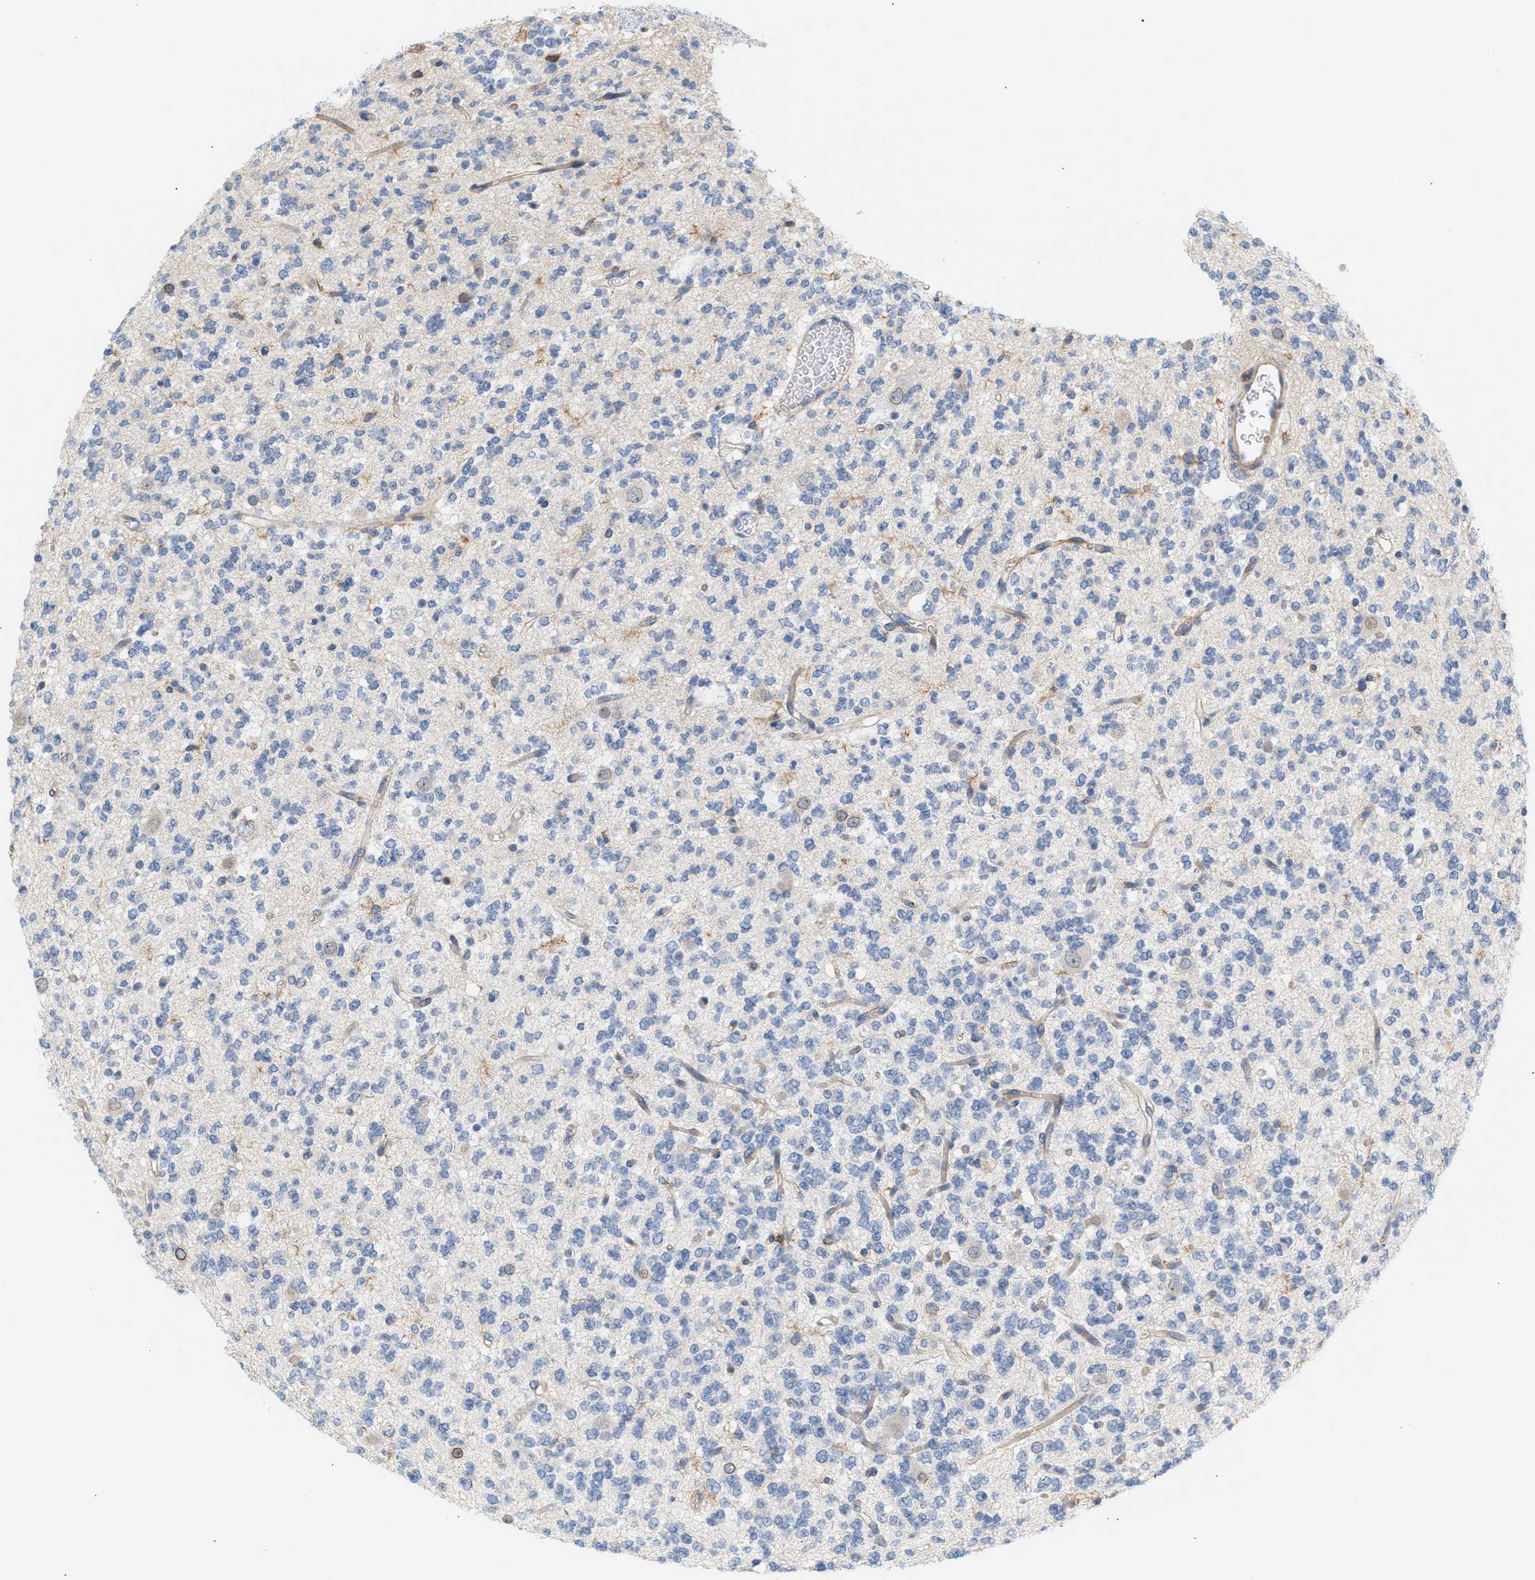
{"staining": {"intensity": "negative", "quantity": "none", "location": "none"}, "tissue": "glioma", "cell_type": "Tumor cells", "image_type": "cancer", "snomed": [{"axis": "morphology", "description": "Glioma, malignant, Low grade"}, {"axis": "topography", "description": "Brain"}], "caption": "Tumor cells show no significant staining in glioma.", "gene": "LRCH1", "patient": {"sex": "male", "age": 38}}